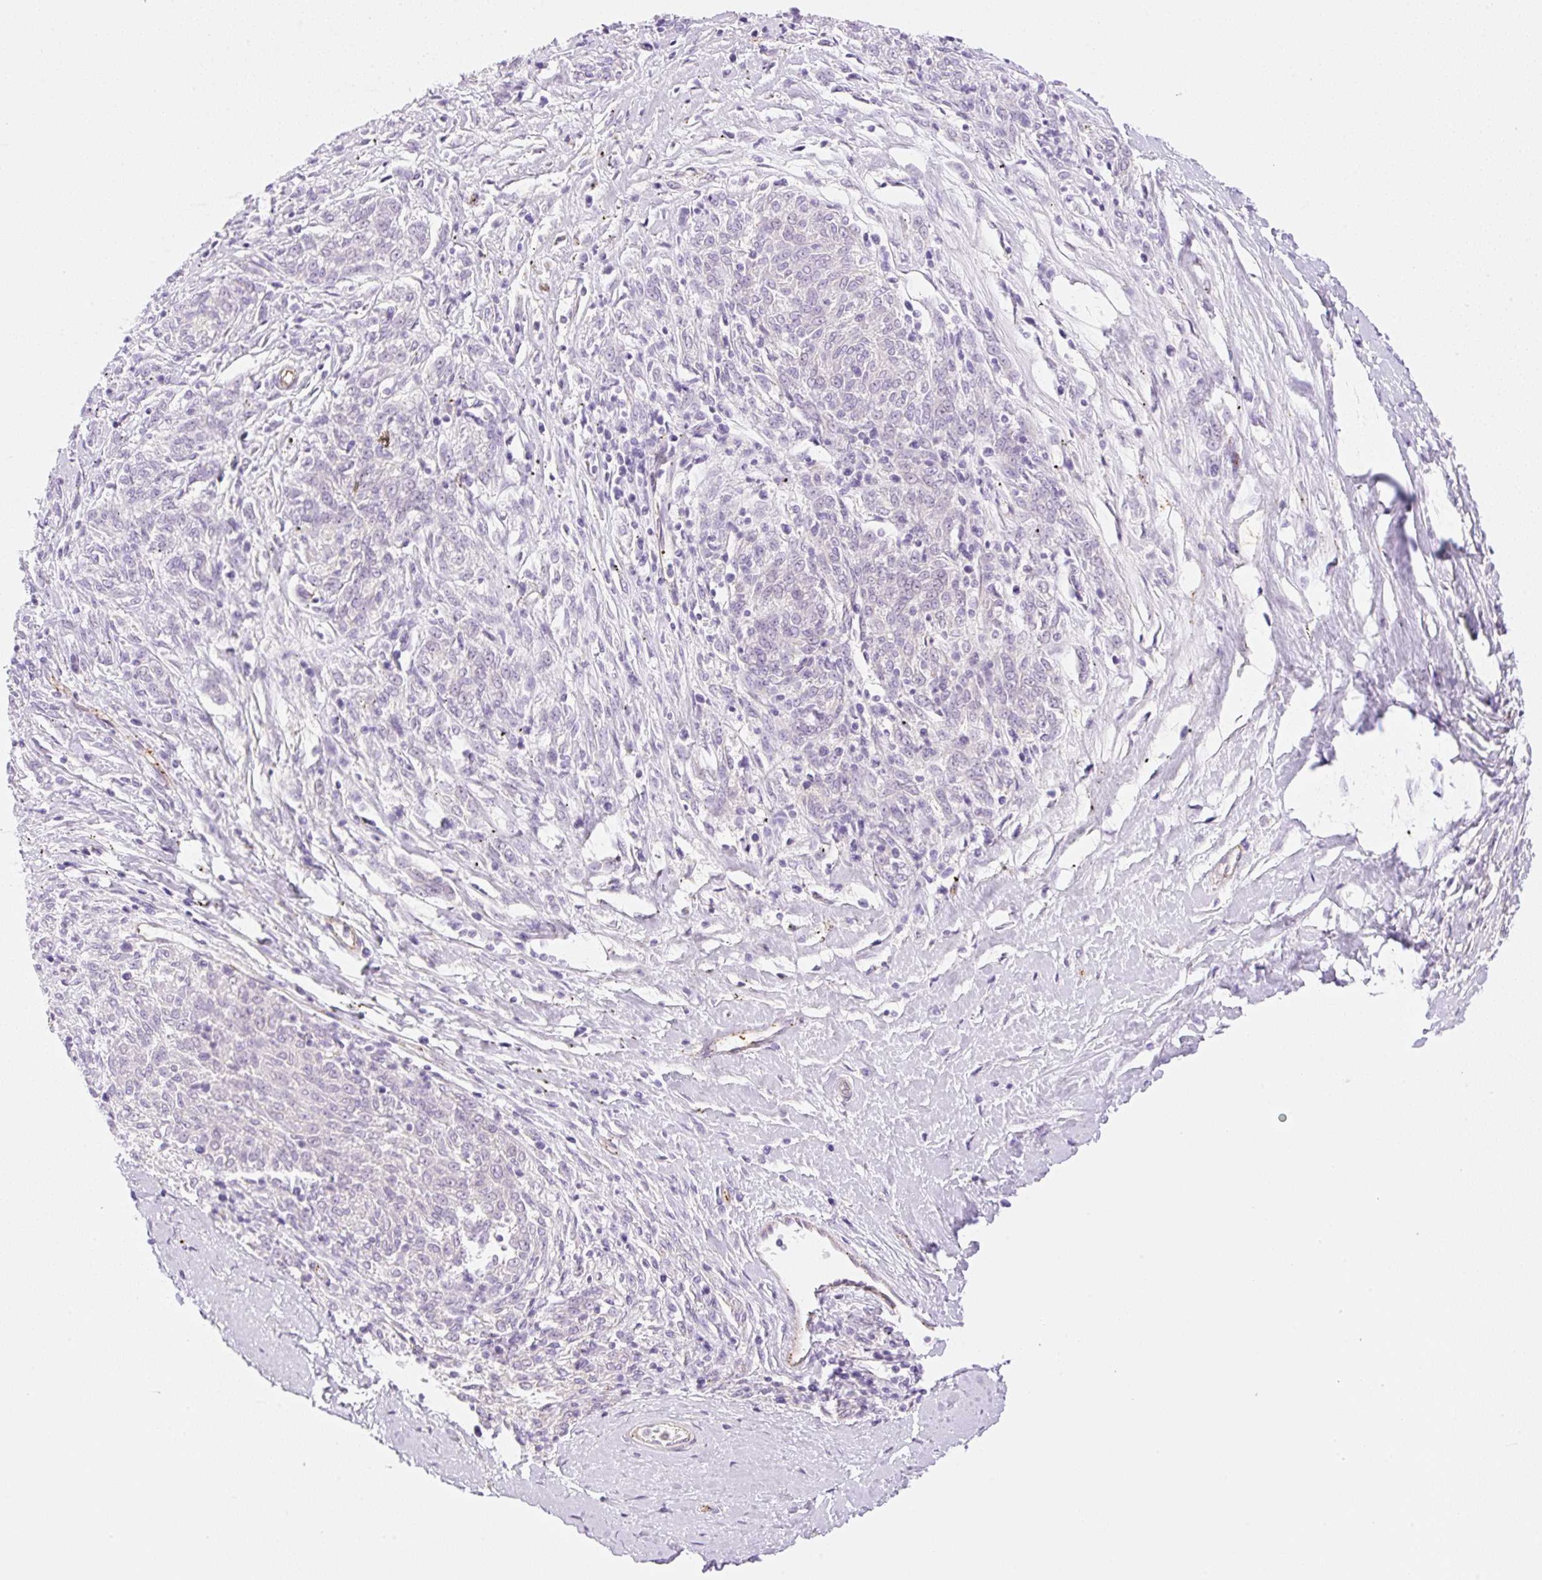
{"staining": {"intensity": "negative", "quantity": "none", "location": "none"}, "tissue": "melanoma", "cell_type": "Tumor cells", "image_type": "cancer", "snomed": [{"axis": "morphology", "description": "Malignant melanoma, NOS"}, {"axis": "topography", "description": "Skin"}], "caption": "Tumor cells show no significant positivity in melanoma.", "gene": "EHD3", "patient": {"sex": "female", "age": 72}}